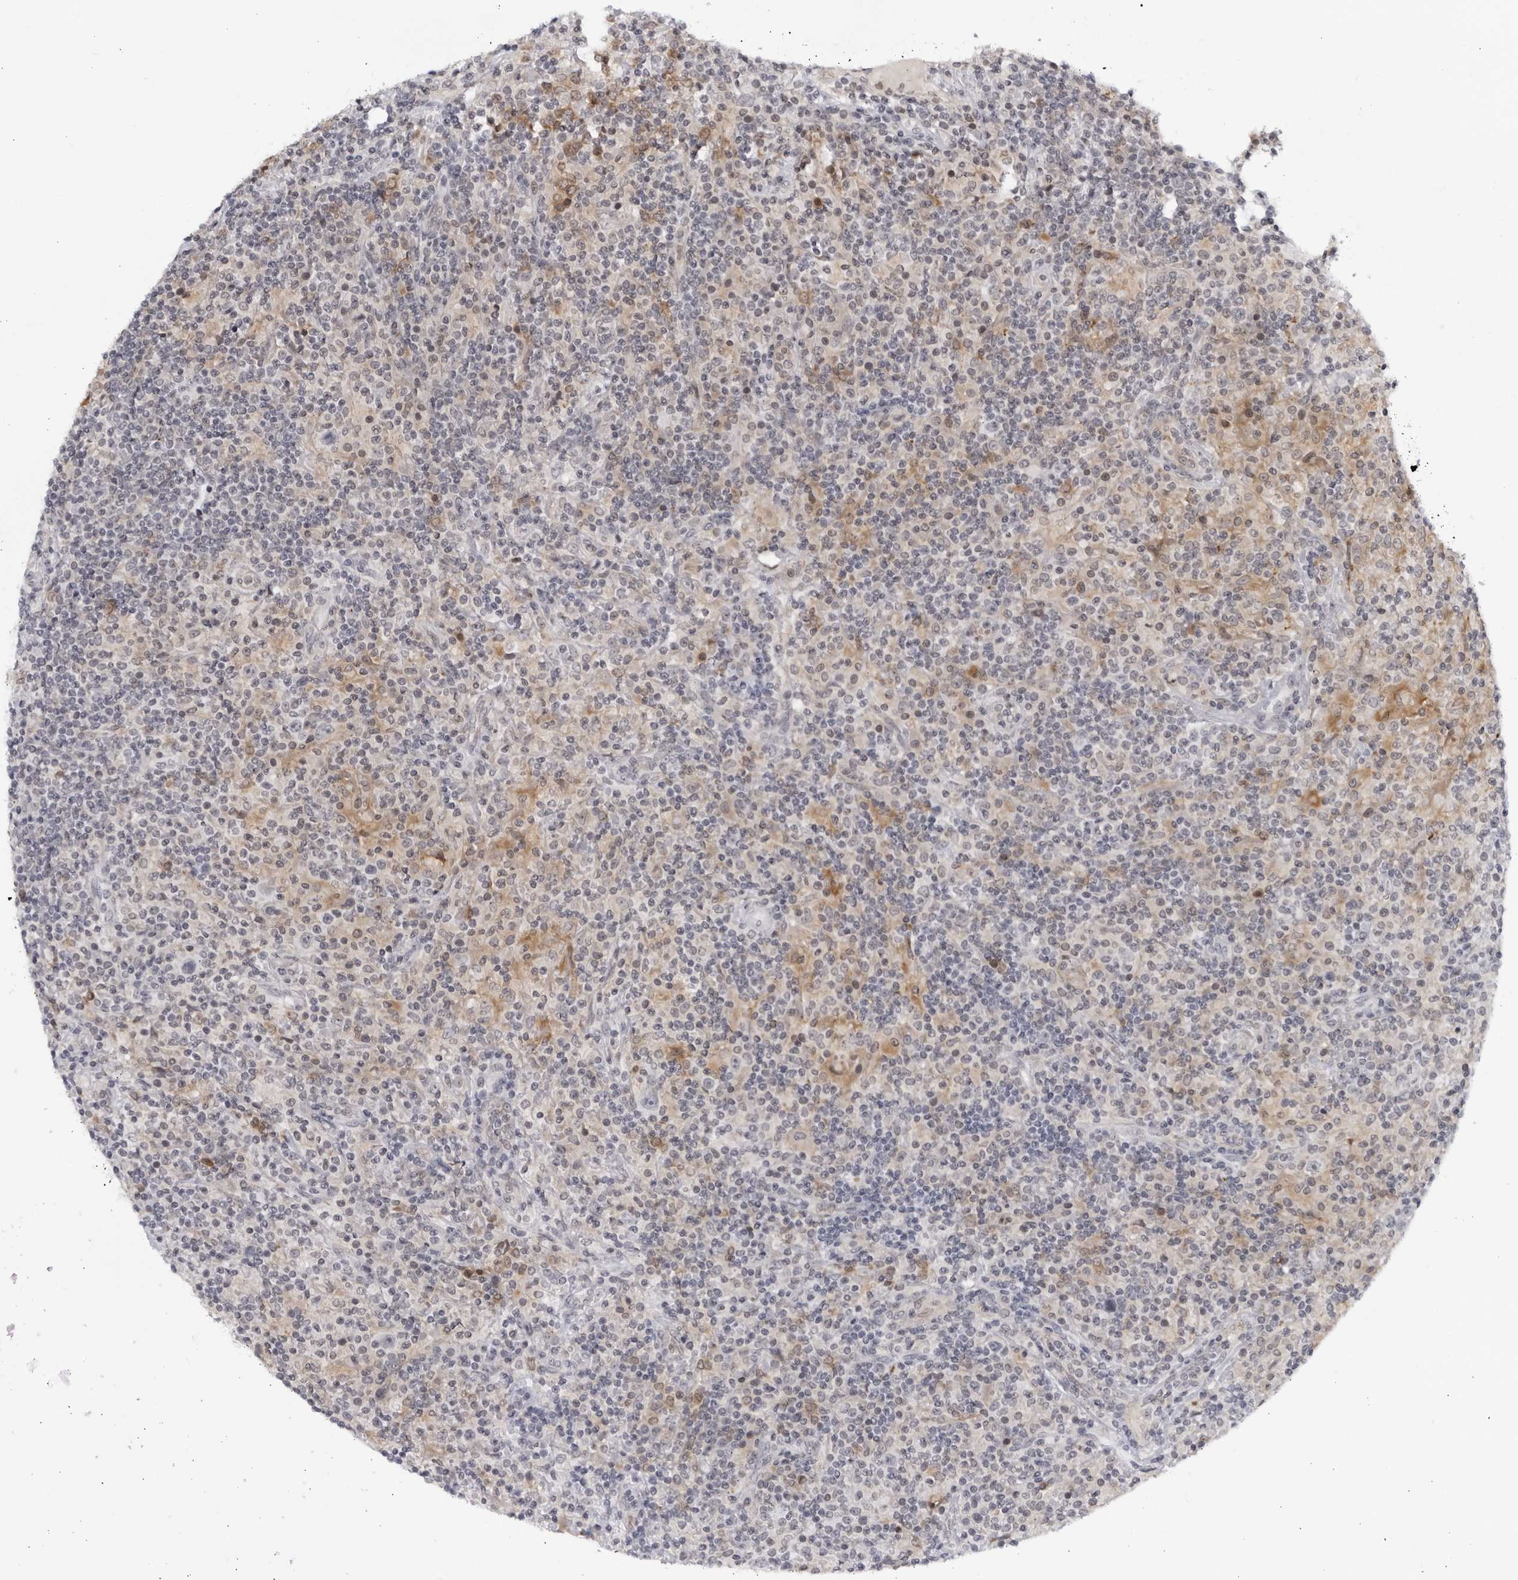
{"staining": {"intensity": "negative", "quantity": "none", "location": "none"}, "tissue": "lymphoma", "cell_type": "Tumor cells", "image_type": "cancer", "snomed": [{"axis": "morphology", "description": "Hodgkin's disease, NOS"}, {"axis": "topography", "description": "Lymph node"}], "caption": "This image is of lymphoma stained with immunohistochemistry to label a protein in brown with the nuclei are counter-stained blue. There is no staining in tumor cells.", "gene": "DTL", "patient": {"sex": "male", "age": 70}}